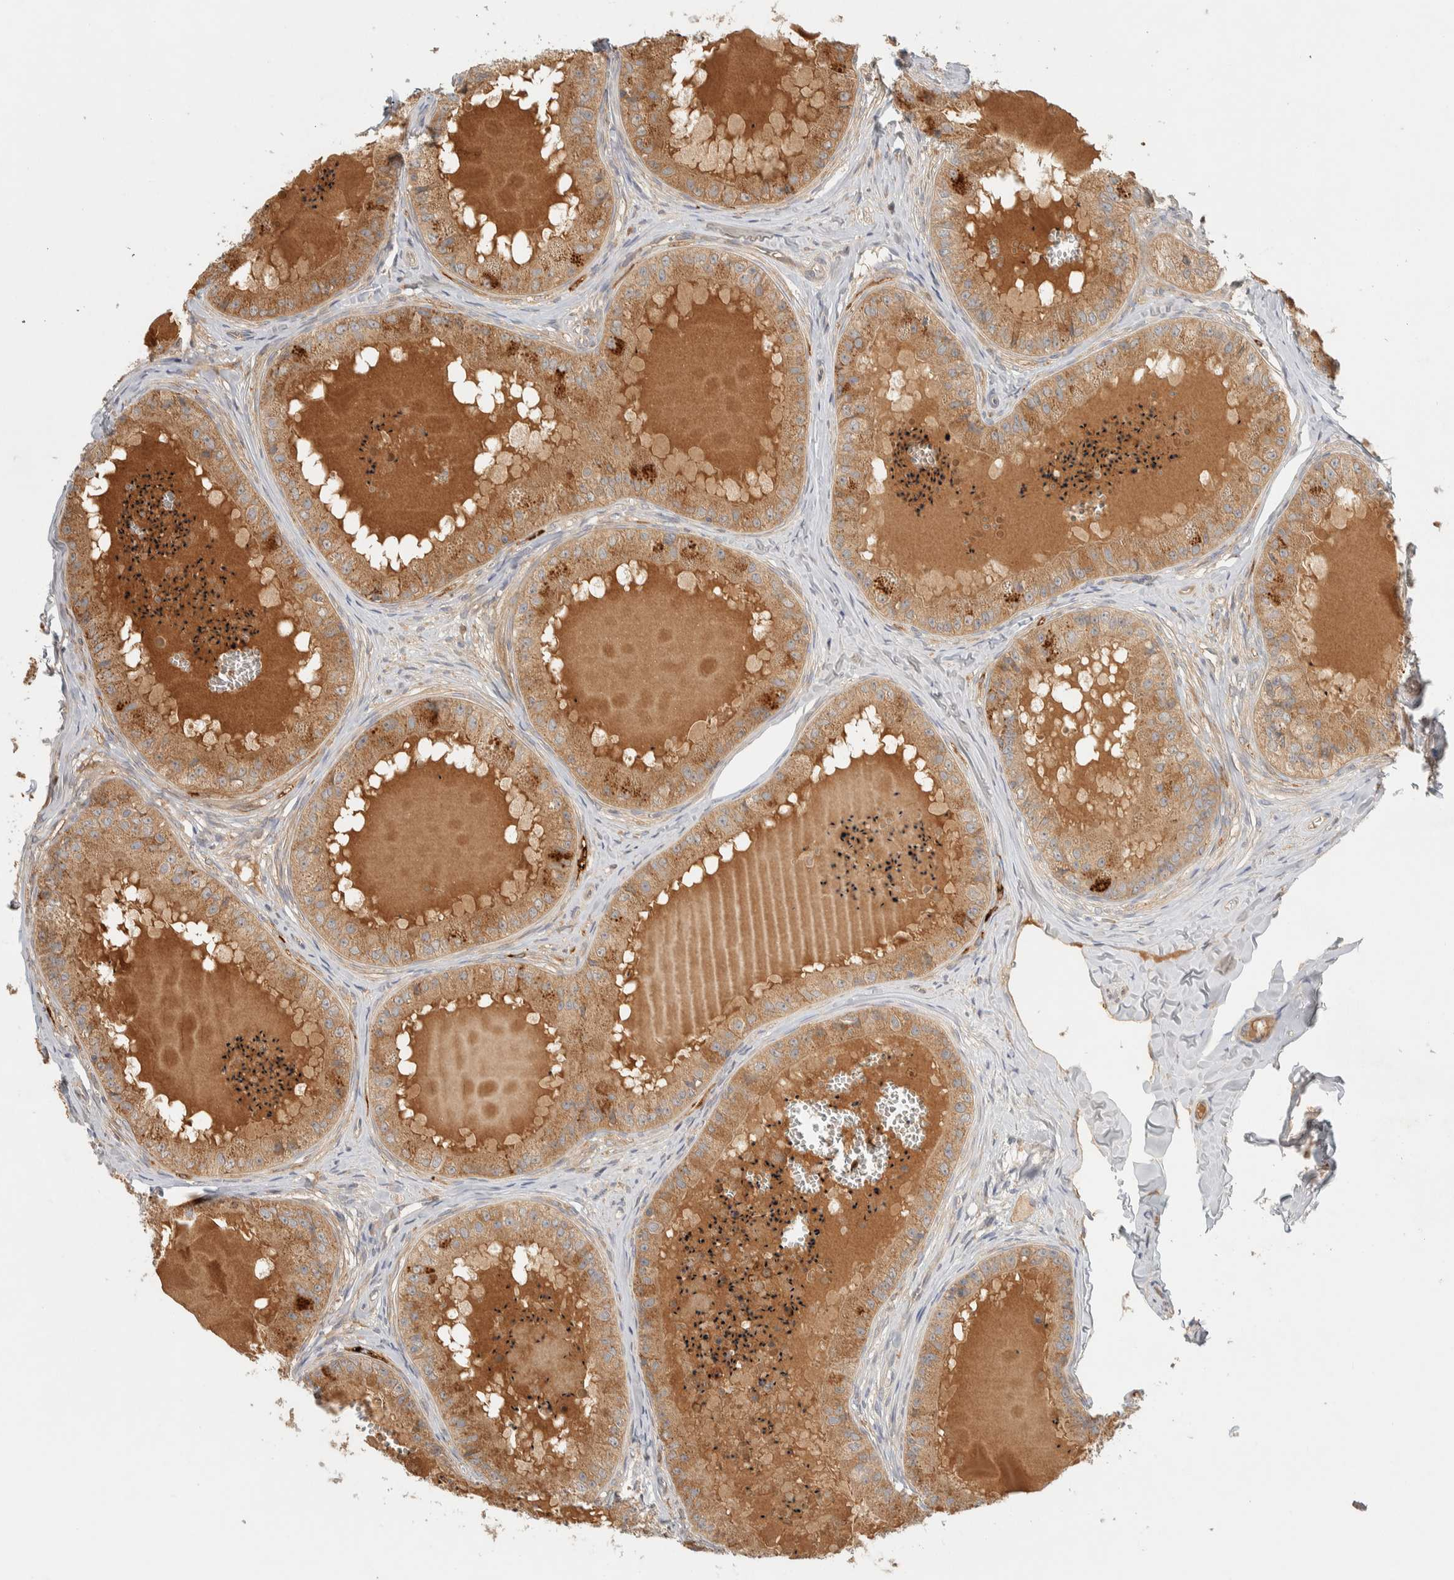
{"staining": {"intensity": "moderate", "quantity": ">75%", "location": "cytoplasmic/membranous"}, "tissue": "epididymis", "cell_type": "Glandular cells", "image_type": "normal", "snomed": [{"axis": "morphology", "description": "Normal tissue, NOS"}, {"axis": "topography", "description": "Epididymis"}], "caption": "IHC staining of benign epididymis, which reveals medium levels of moderate cytoplasmic/membranous positivity in approximately >75% of glandular cells indicating moderate cytoplasmic/membranous protein expression. The staining was performed using DAB (3,3'-diaminobenzidine) (brown) for protein detection and nuclei were counterstained in hematoxylin (blue).", "gene": "FAM167A", "patient": {"sex": "male", "age": 31}}